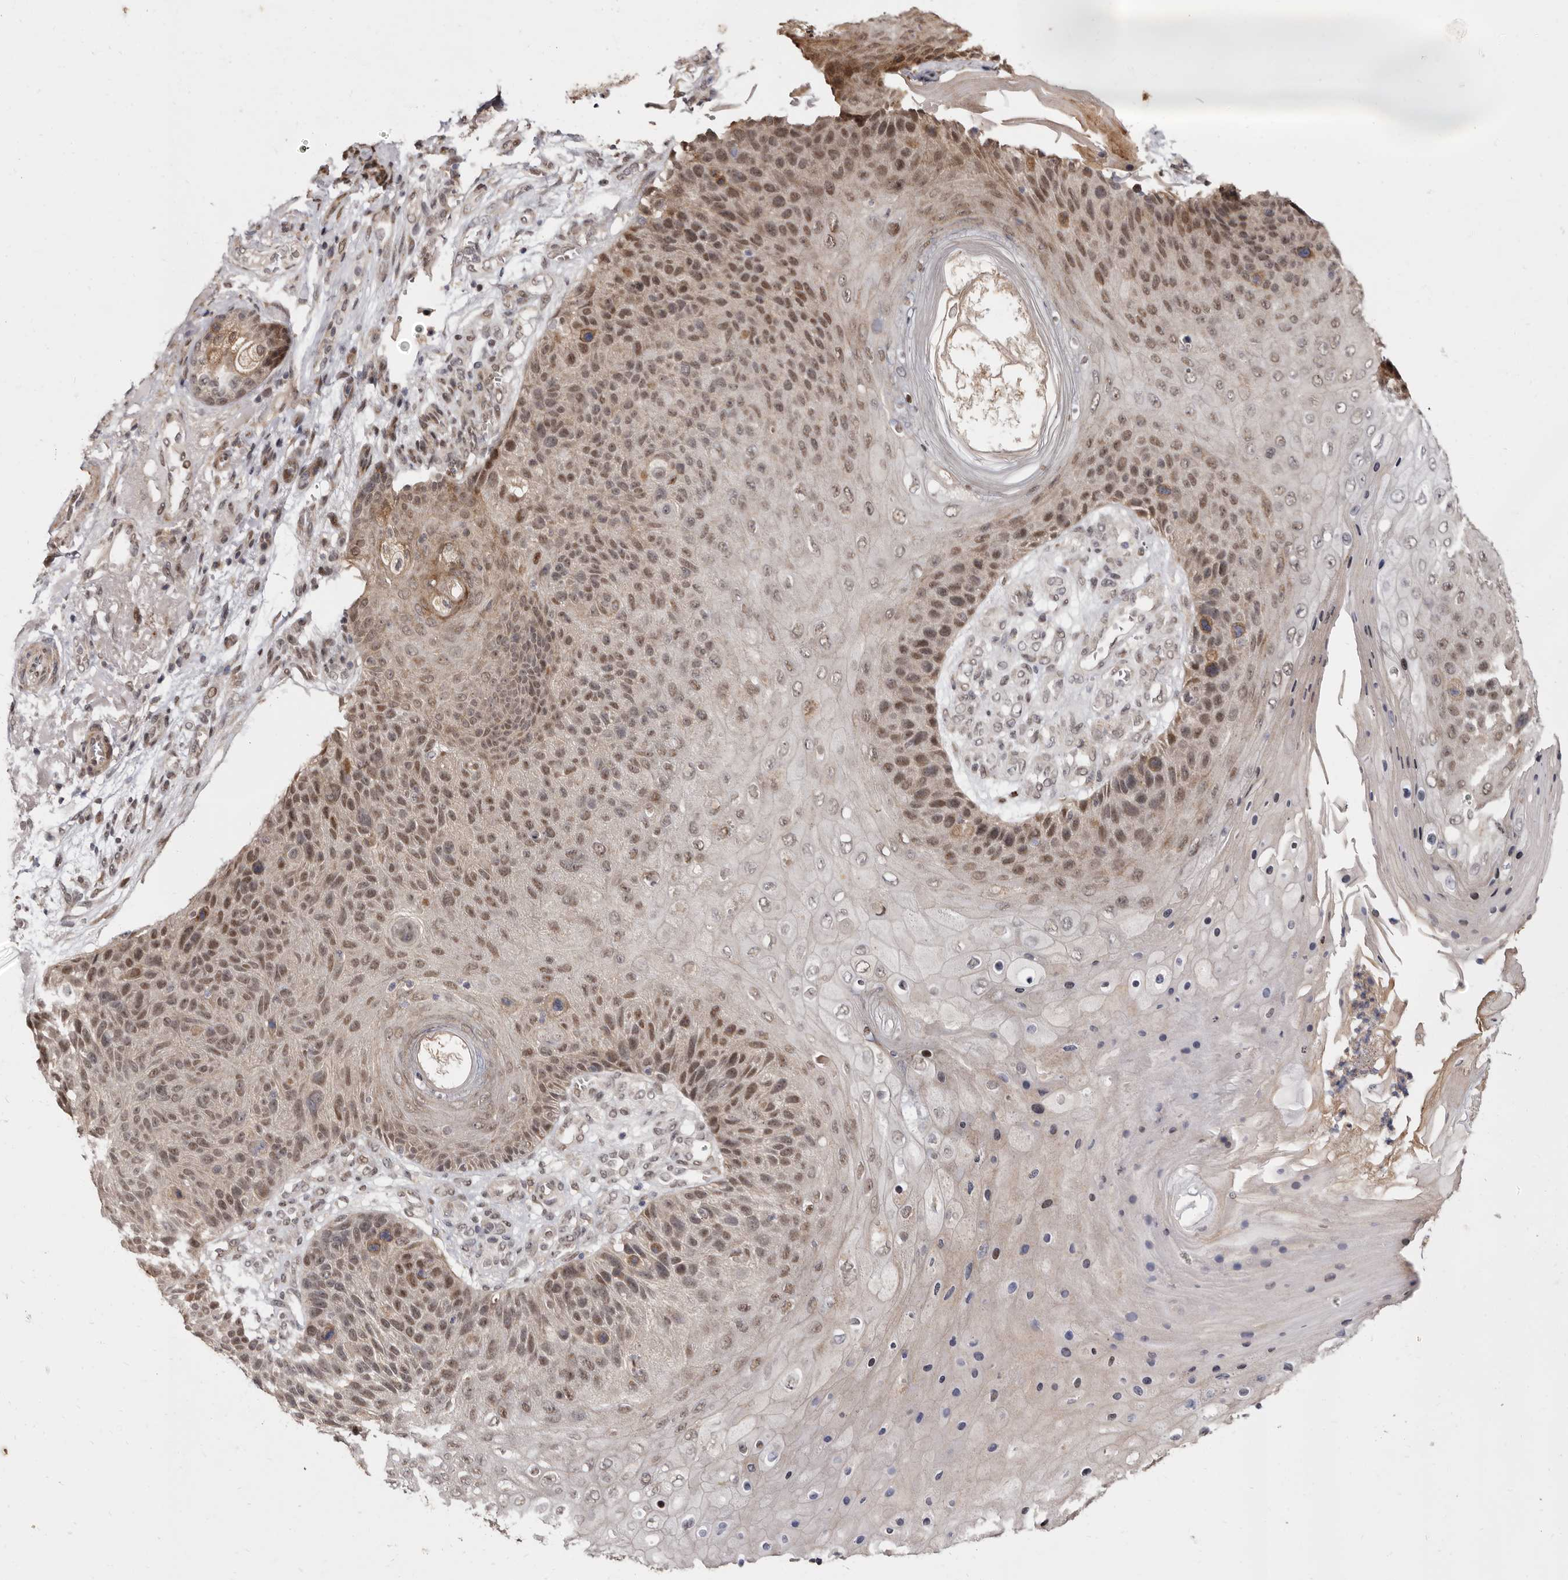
{"staining": {"intensity": "moderate", "quantity": "25%-75%", "location": "nuclear"}, "tissue": "skin cancer", "cell_type": "Tumor cells", "image_type": "cancer", "snomed": [{"axis": "morphology", "description": "Squamous cell carcinoma, NOS"}, {"axis": "topography", "description": "Skin"}], "caption": "Skin squamous cell carcinoma stained for a protein (brown) shows moderate nuclear positive expression in about 25%-75% of tumor cells.", "gene": "ZNF326", "patient": {"sex": "female", "age": 88}}